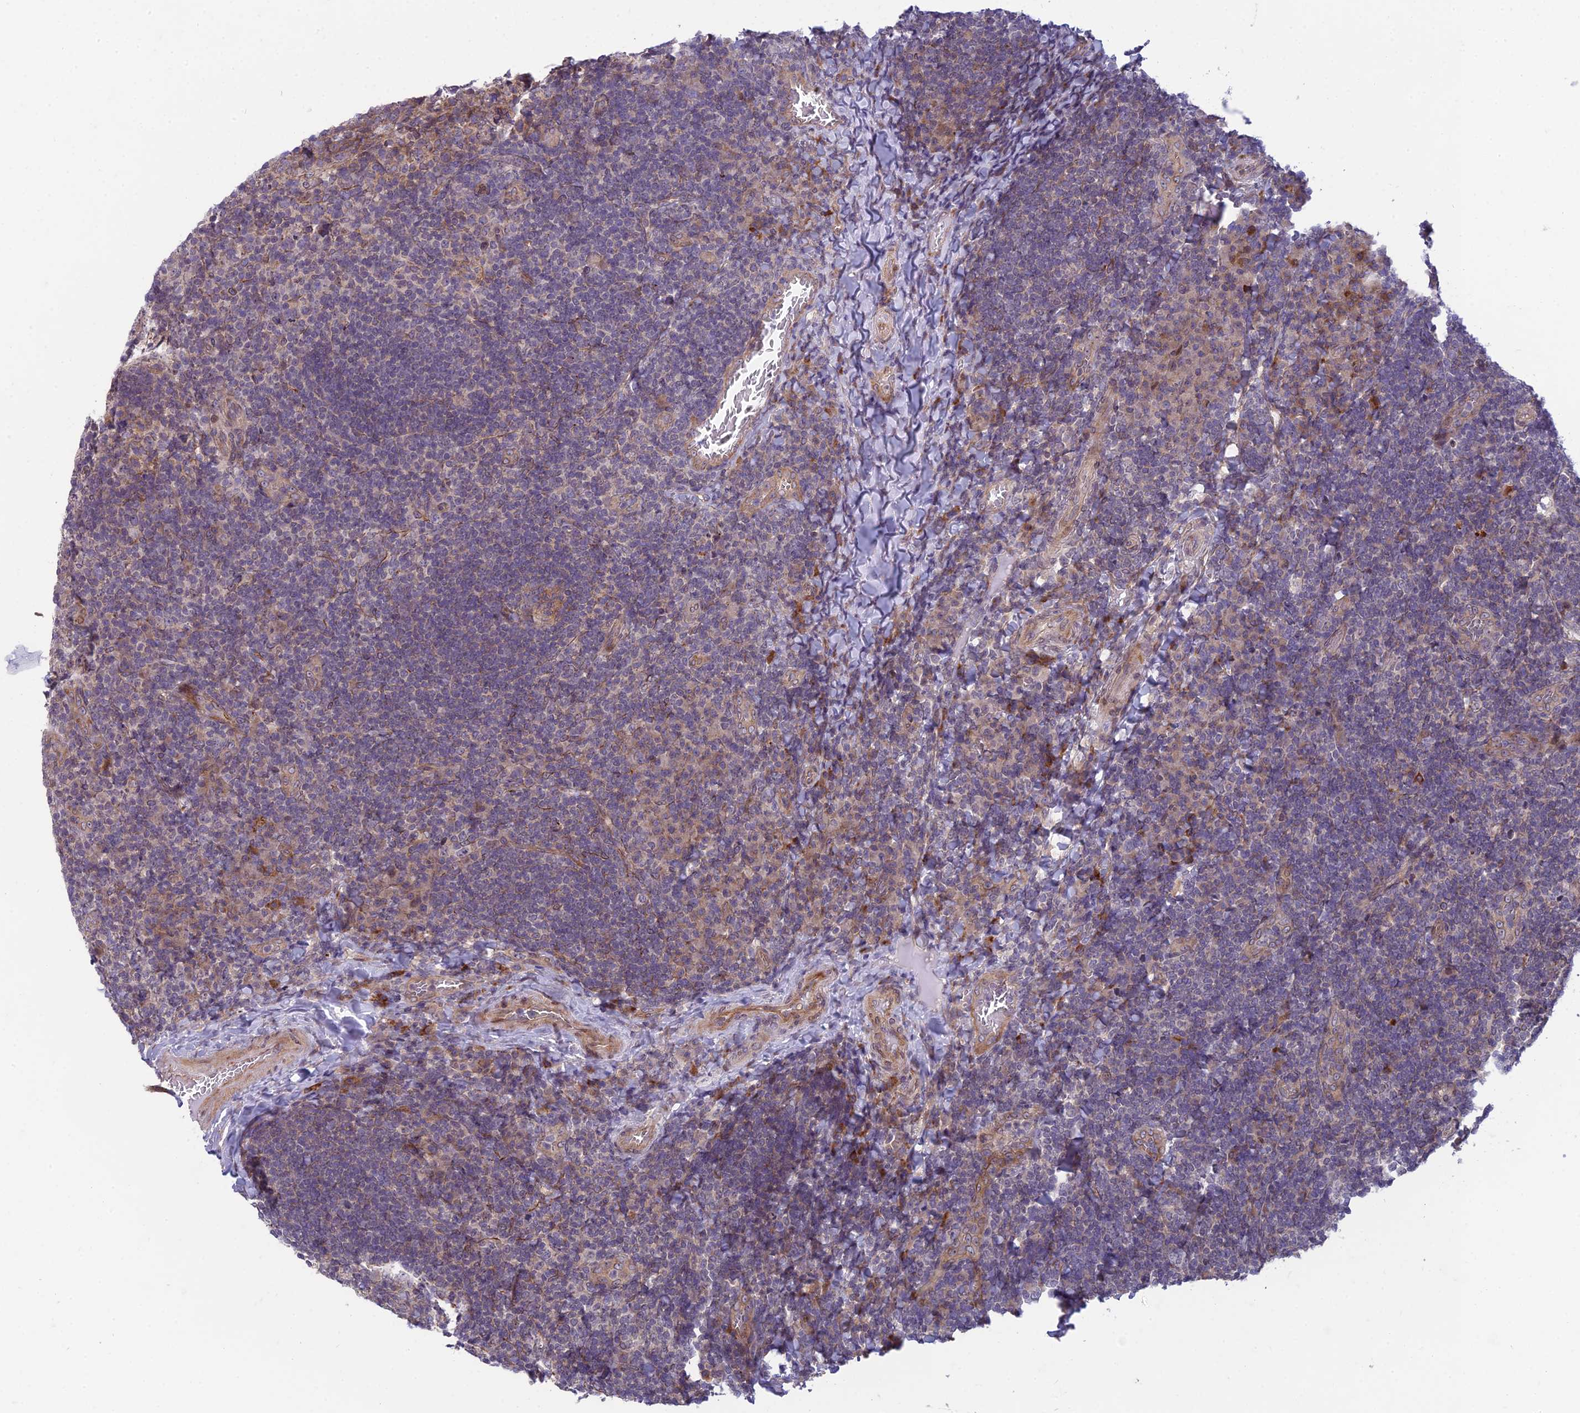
{"staining": {"intensity": "moderate", "quantity": ">75%", "location": "cytoplasmic/membranous"}, "tissue": "tonsil", "cell_type": "Germinal center cells", "image_type": "normal", "snomed": [{"axis": "morphology", "description": "Normal tissue, NOS"}, {"axis": "topography", "description": "Tonsil"}], "caption": "Immunohistochemical staining of benign human tonsil demonstrates medium levels of moderate cytoplasmic/membranous staining in approximately >75% of germinal center cells.", "gene": "DTX2", "patient": {"sex": "male", "age": 17}}